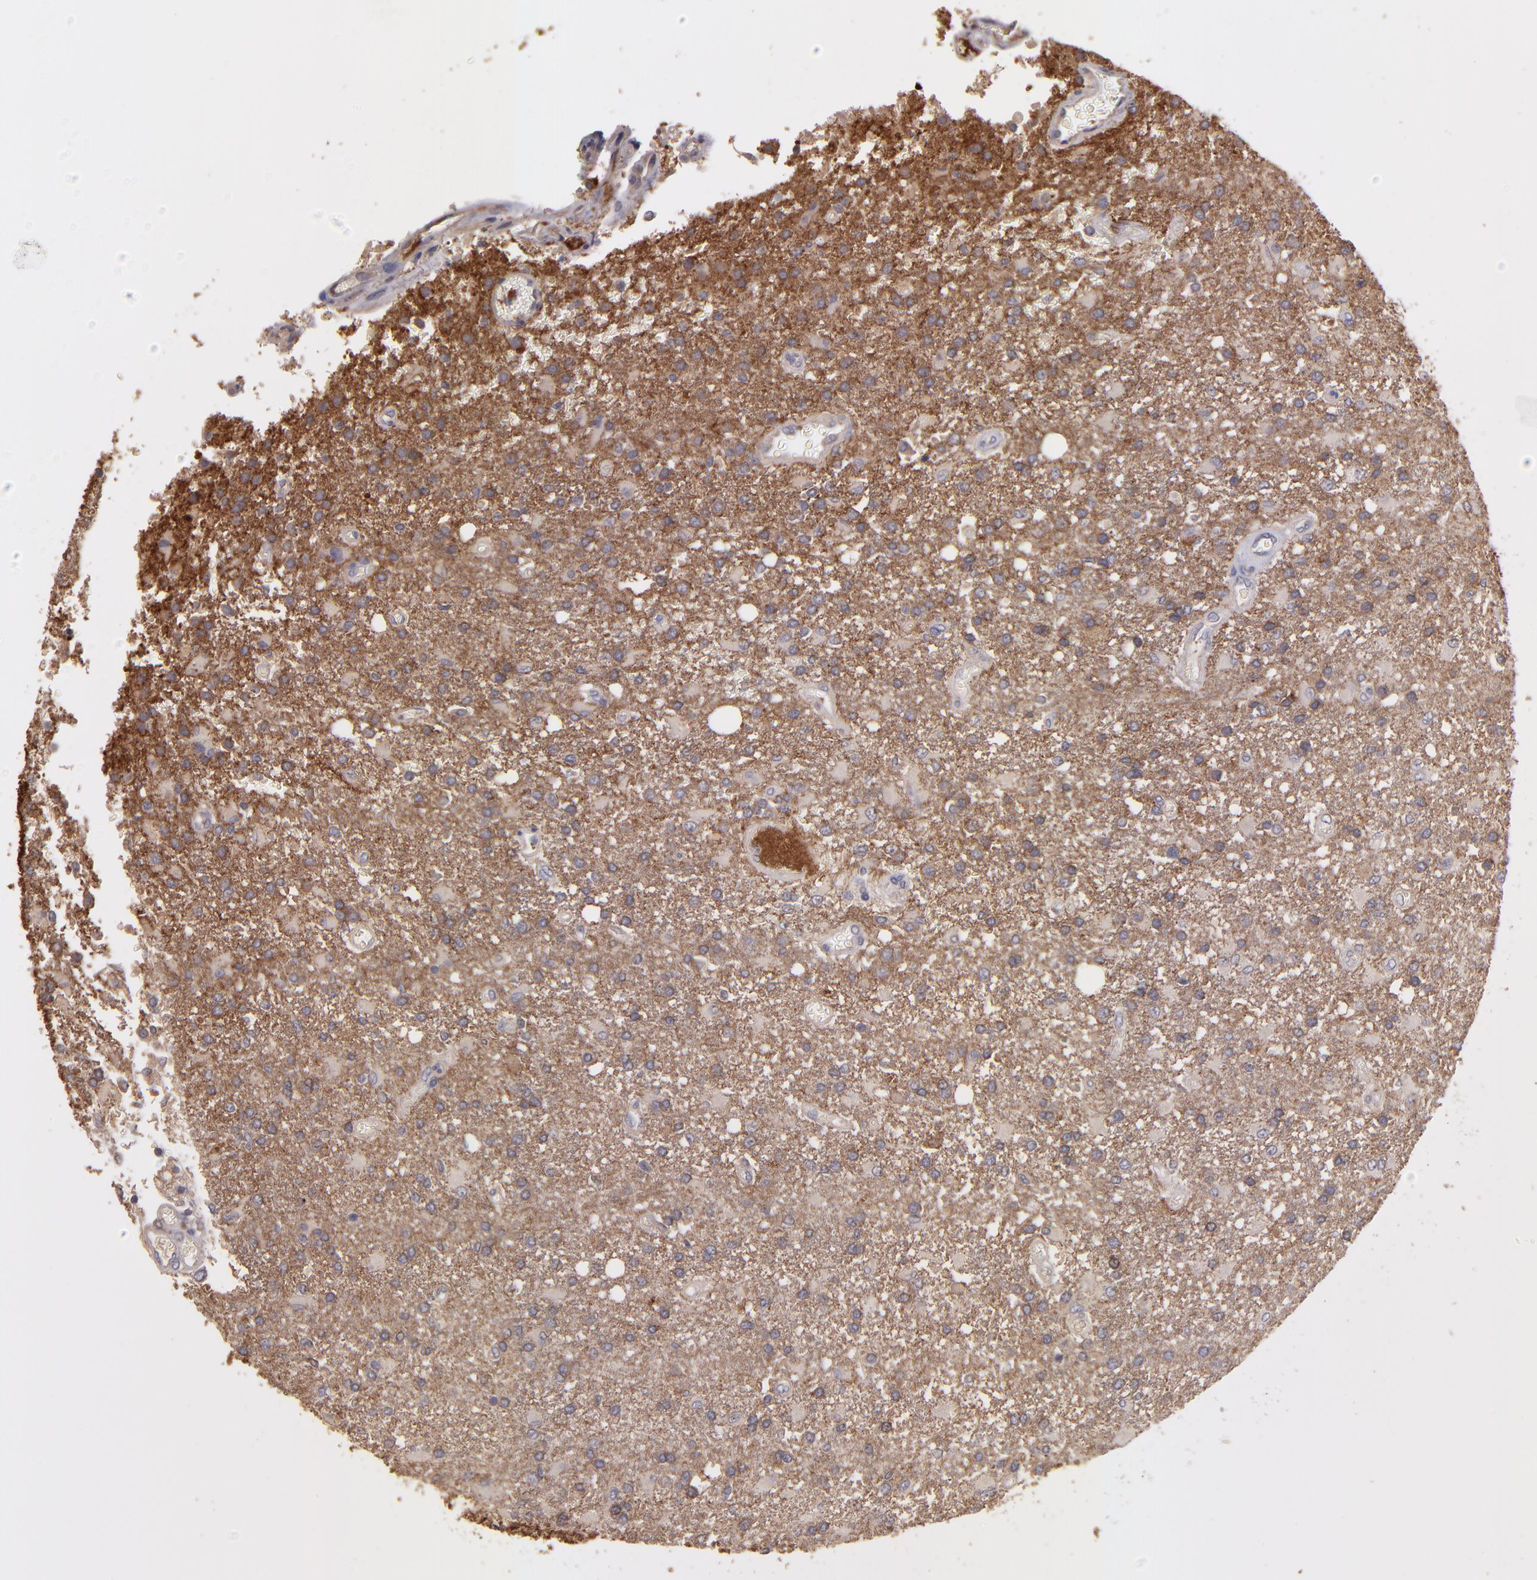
{"staining": {"intensity": "moderate", "quantity": "25%-75%", "location": "cytoplasmic/membranous"}, "tissue": "glioma", "cell_type": "Tumor cells", "image_type": "cancer", "snomed": [{"axis": "morphology", "description": "Glioma, malignant, High grade"}, {"axis": "topography", "description": "Cerebral cortex"}], "caption": "A high-resolution micrograph shows IHC staining of glioma, which displays moderate cytoplasmic/membranous staining in about 25%-75% of tumor cells. (Stains: DAB in brown, nuclei in blue, Microscopy: brightfield microscopy at high magnification).", "gene": "GNAZ", "patient": {"sex": "male", "age": 79}}